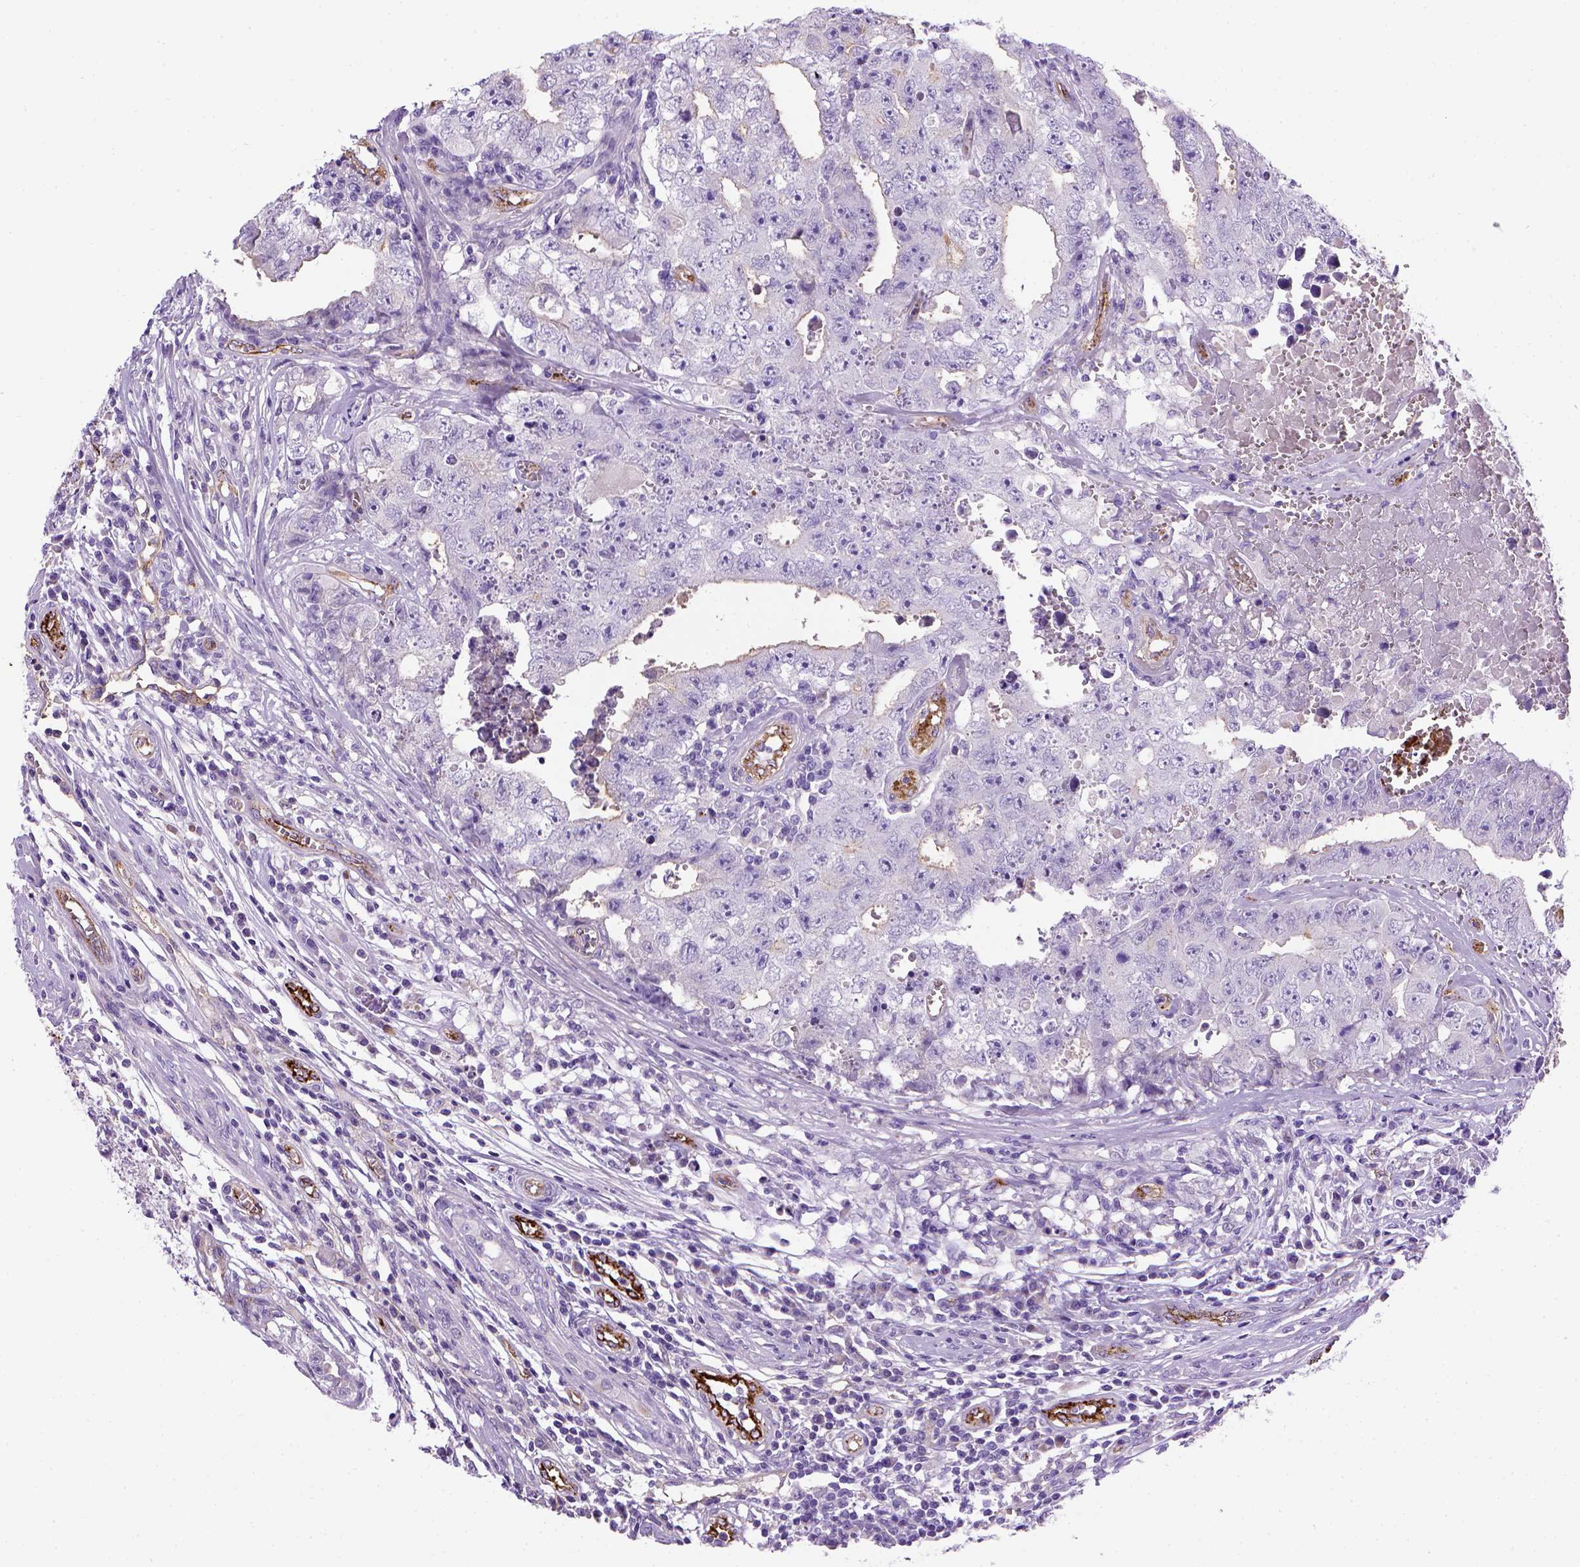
{"staining": {"intensity": "negative", "quantity": "none", "location": "none"}, "tissue": "testis cancer", "cell_type": "Tumor cells", "image_type": "cancer", "snomed": [{"axis": "morphology", "description": "Carcinoma, Embryonal, NOS"}, {"axis": "topography", "description": "Testis"}], "caption": "Tumor cells show no significant protein staining in testis cancer (embryonal carcinoma).", "gene": "VWF", "patient": {"sex": "male", "age": 36}}